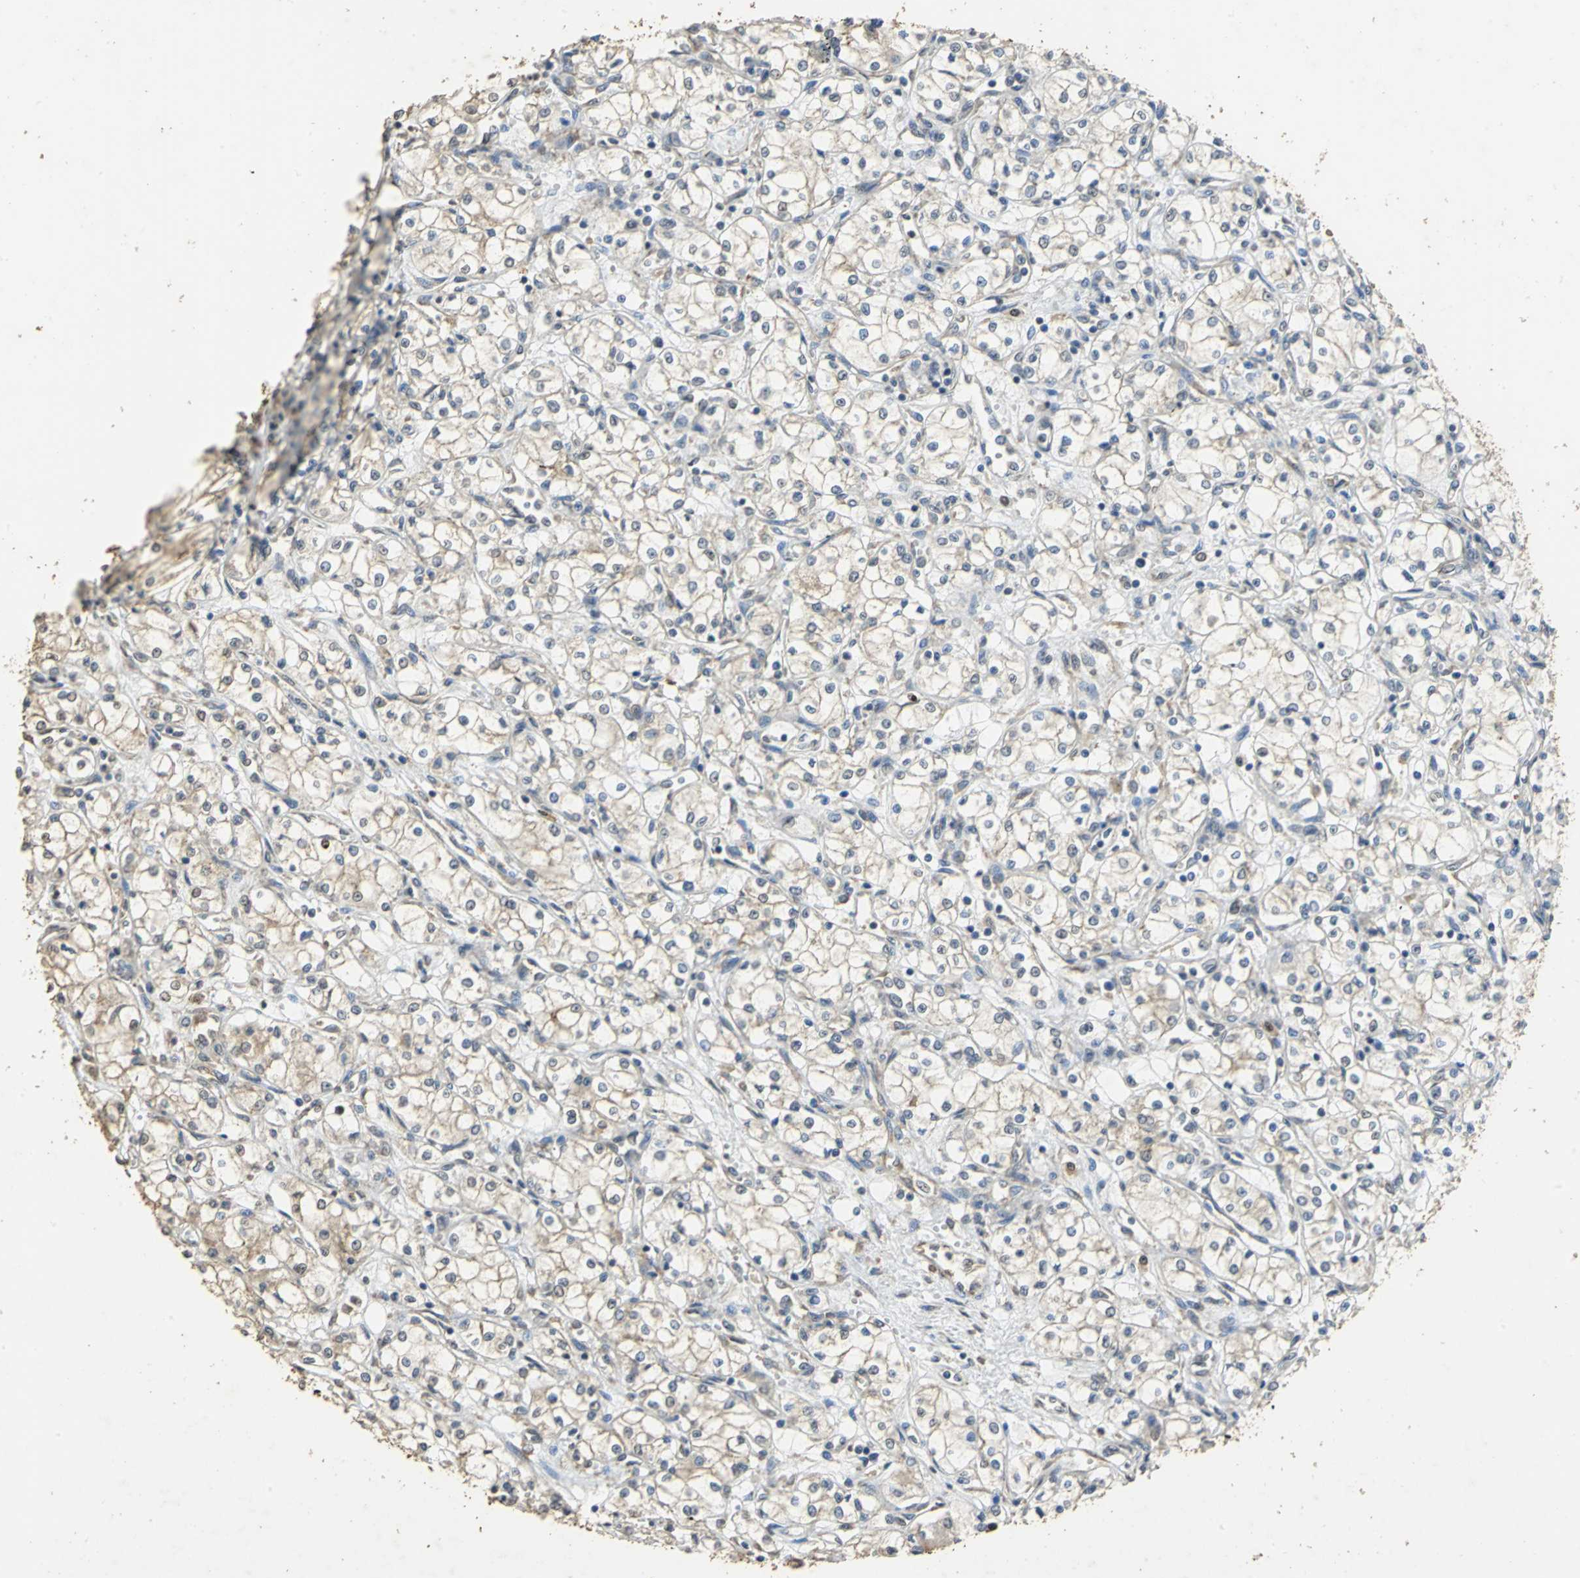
{"staining": {"intensity": "weak", "quantity": "<25%", "location": "cytoplasmic/membranous"}, "tissue": "renal cancer", "cell_type": "Tumor cells", "image_type": "cancer", "snomed": [{"axis": "morphology", "description": "Normal tissue, NOS"}, {"axis": "morphology", "description": "Adenocarcinoma, NOS"}, {"axis": "topography", "description": "Kidney"}], "caption": "High magnification brightfield microscopy of renal cancer (adenocarcinoma) stained with DAB (brown) and counterstained with hematoxylin (blue): tumor cells show no significant positivity.", "gene": "ACSL4", "patient": {"sex": "male", "age": 59}}